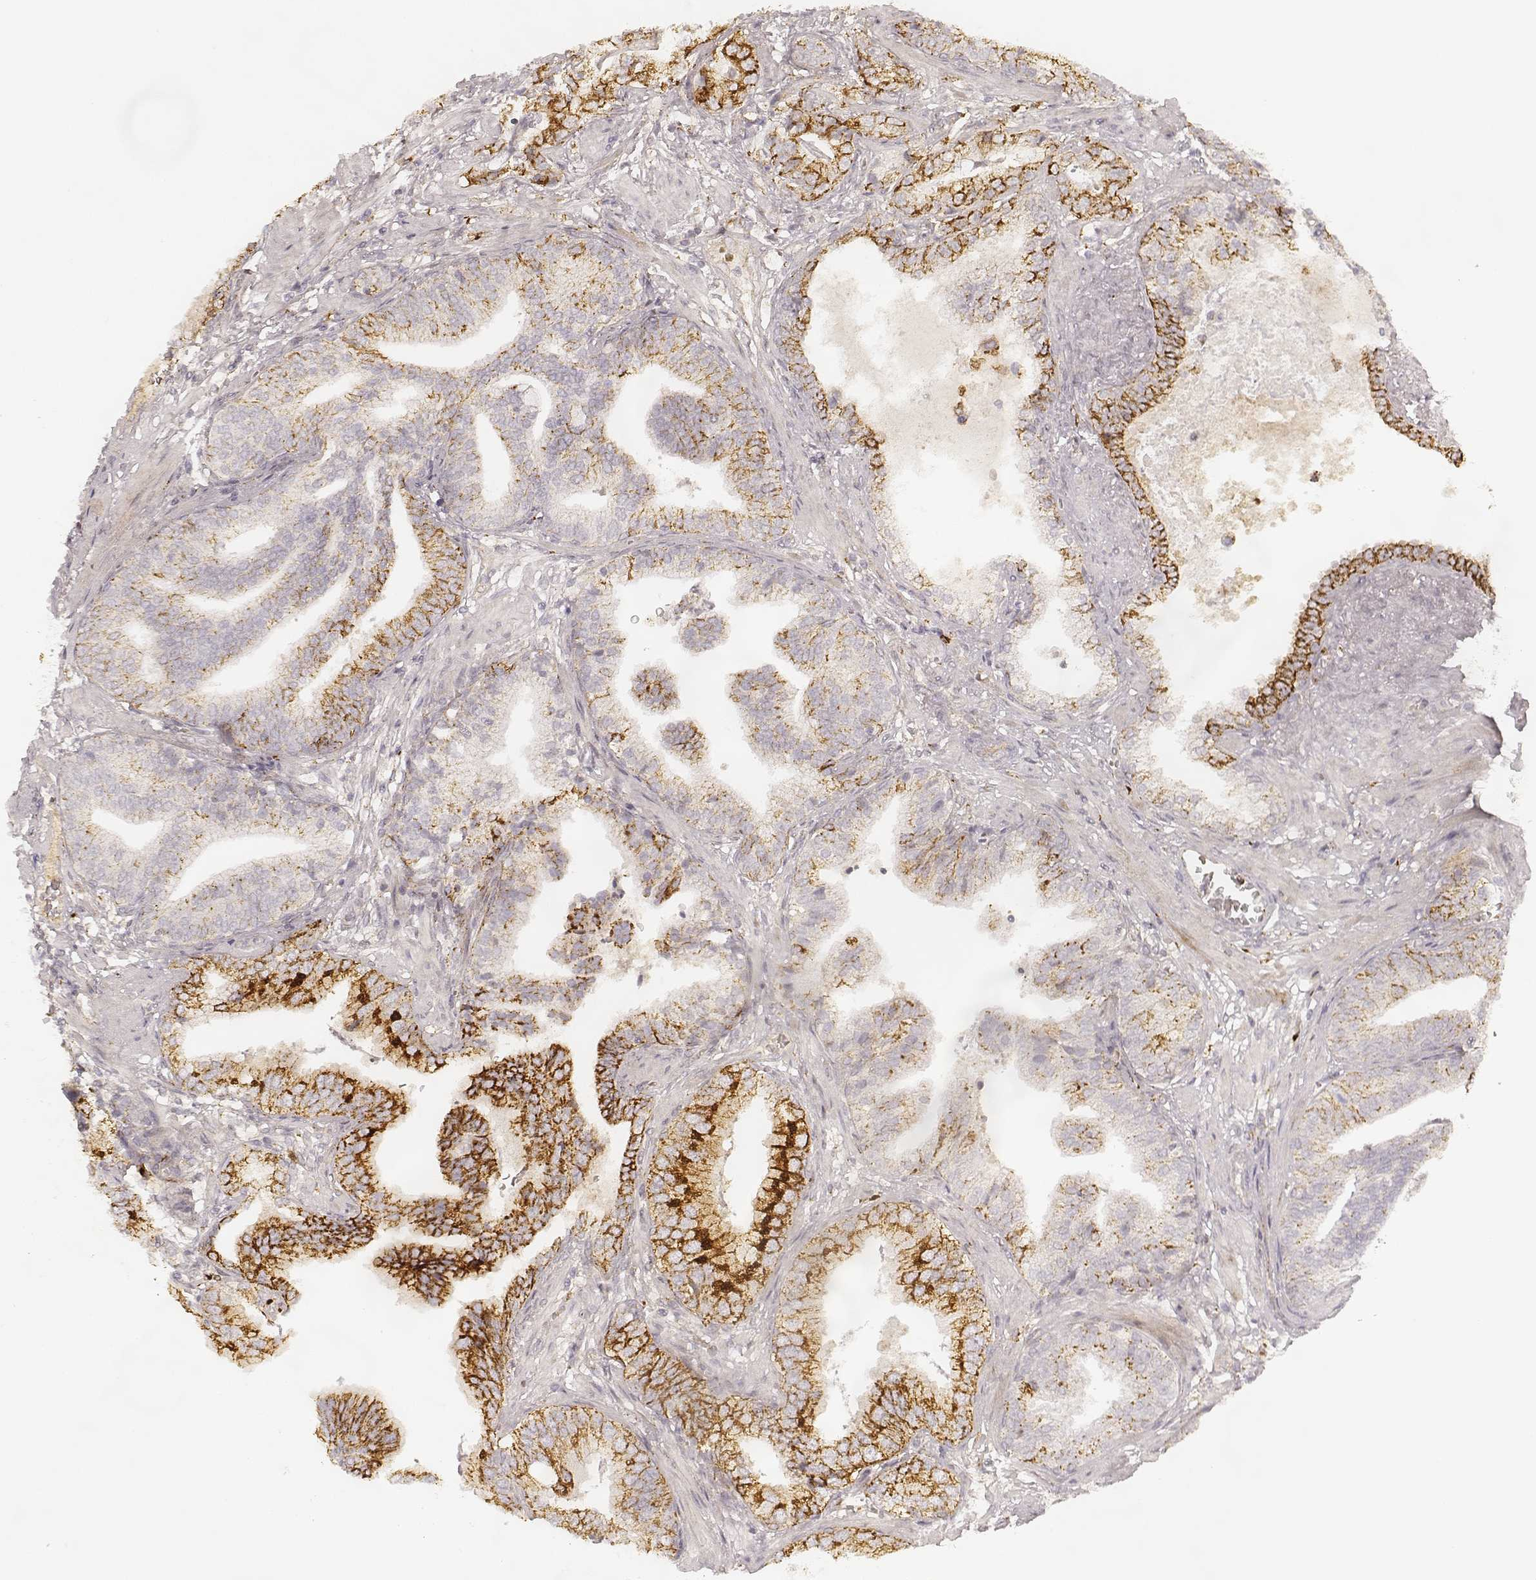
{"staining": {"intensity": "strong", "quantity": "25%-75%", "location": "cytoplasmic/membranous"}, "tissue": "prostate cancer", "cell_type": "Tumor cells", "image_type": "cancer", "snomed": [{"axis": "morphology", "description": "Adenocarcinoma, NOS"}, {"axis": "topography", "description": "Prostate"}], "caption": "Human prostate cancer stained with a brown dye displays strong cytoplasmic/membranous positive positivity in approximately 25%-75% of tumor cells.", "gene": "GORASP2", "patient": {"sex": "male", "age": 64}}